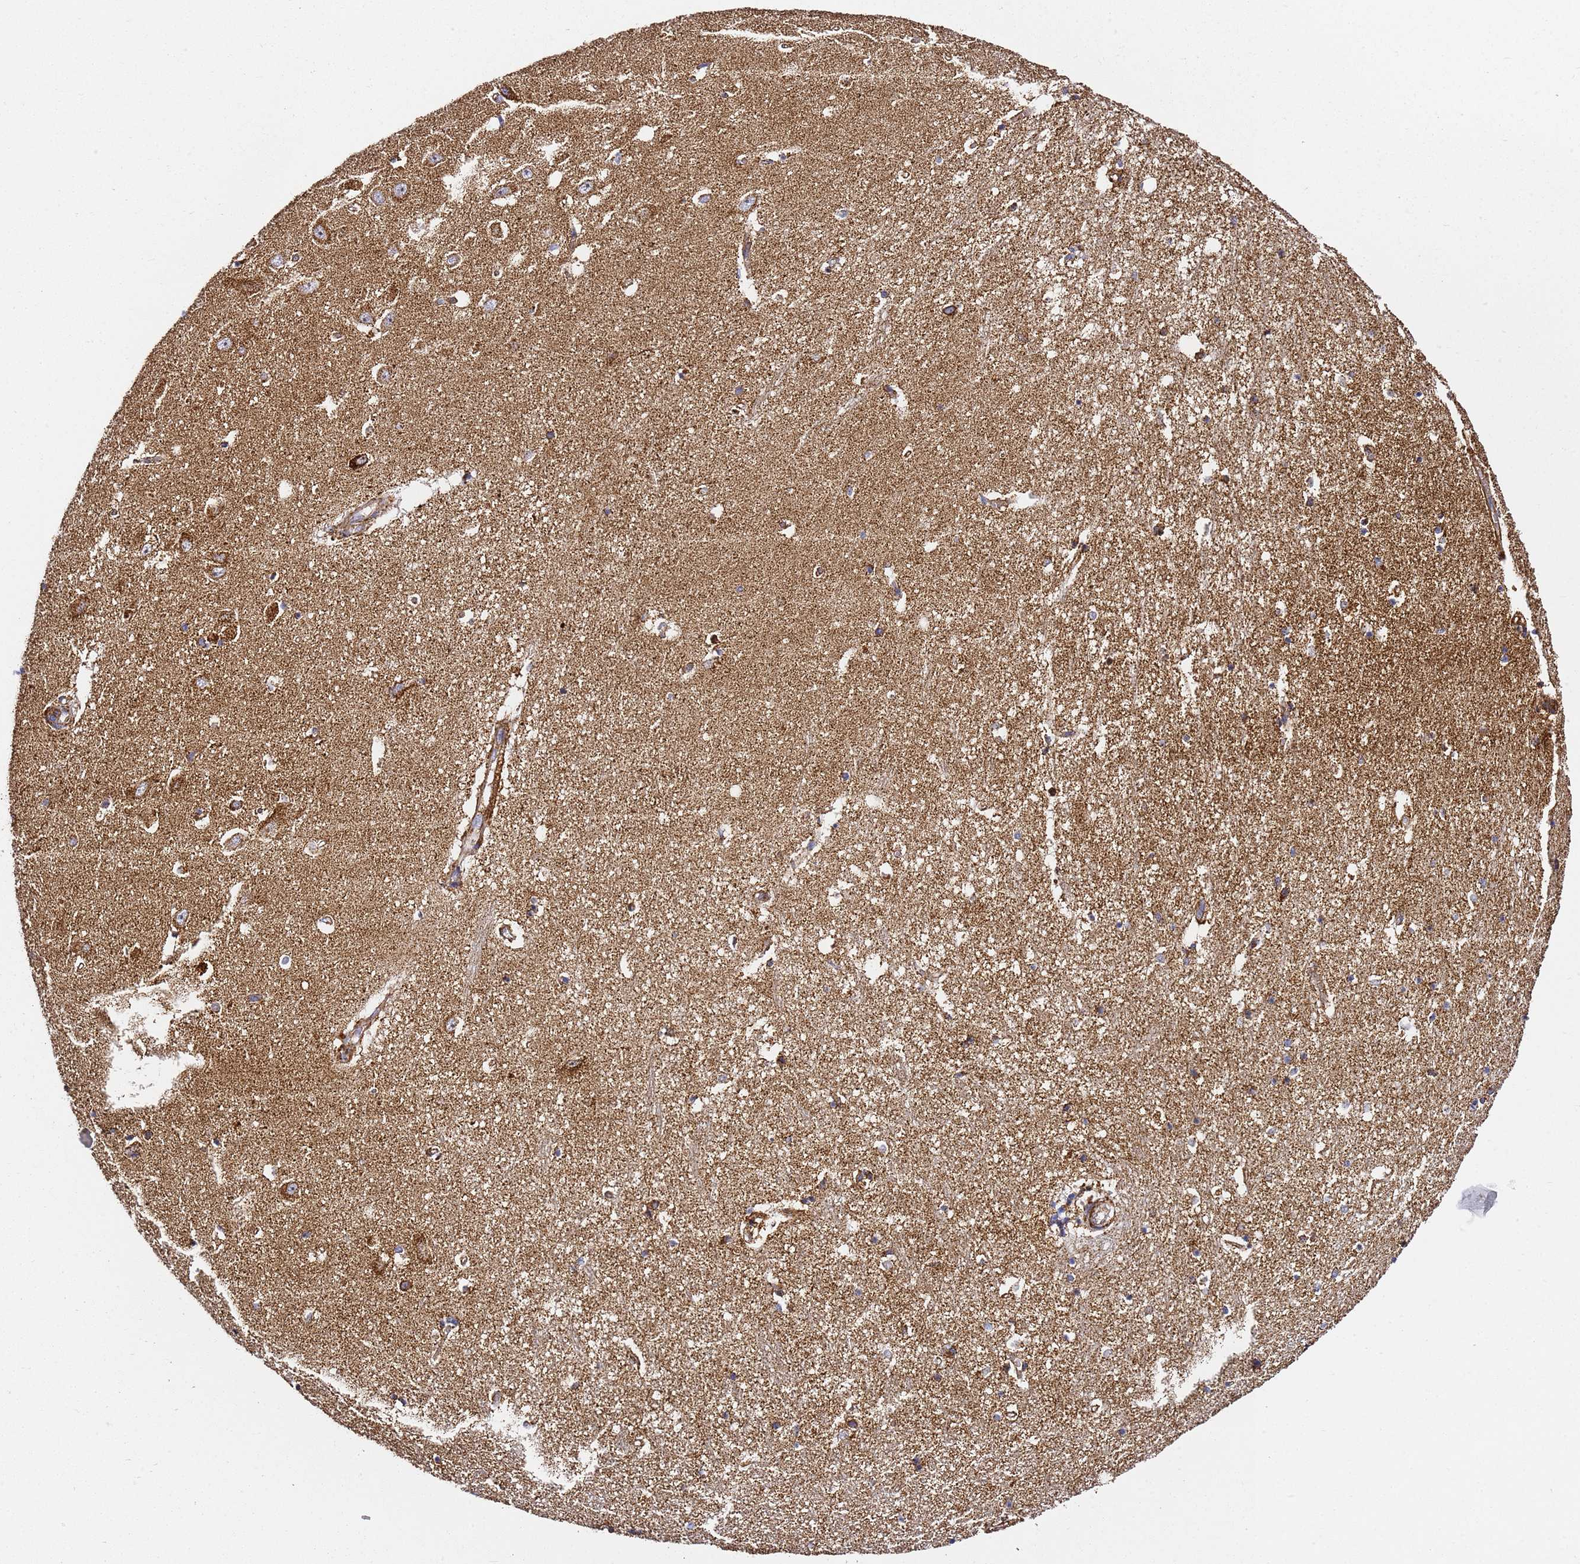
{"staining": {"intensity": "moderate", "quantity": "<25%", "location": "cytoplasmic/membranous"}, "tissue": "hippocampus", "cell_type": "Glial cells", "image_type": "normal", "snomed": [{"axis": "morphology", "description": "Normal tissue, NOS"}, {"axis": "topography", "description": "Hippocampus"}], "caption": "Unremarkable hippocampus was stained to show a protein in brown. There is low levels of moderate cytoplasmic/membranous staining in approximately <25% of glial cells.", "gene": "NDUFA3", "patient": {"sex": "female", "age": 64}}